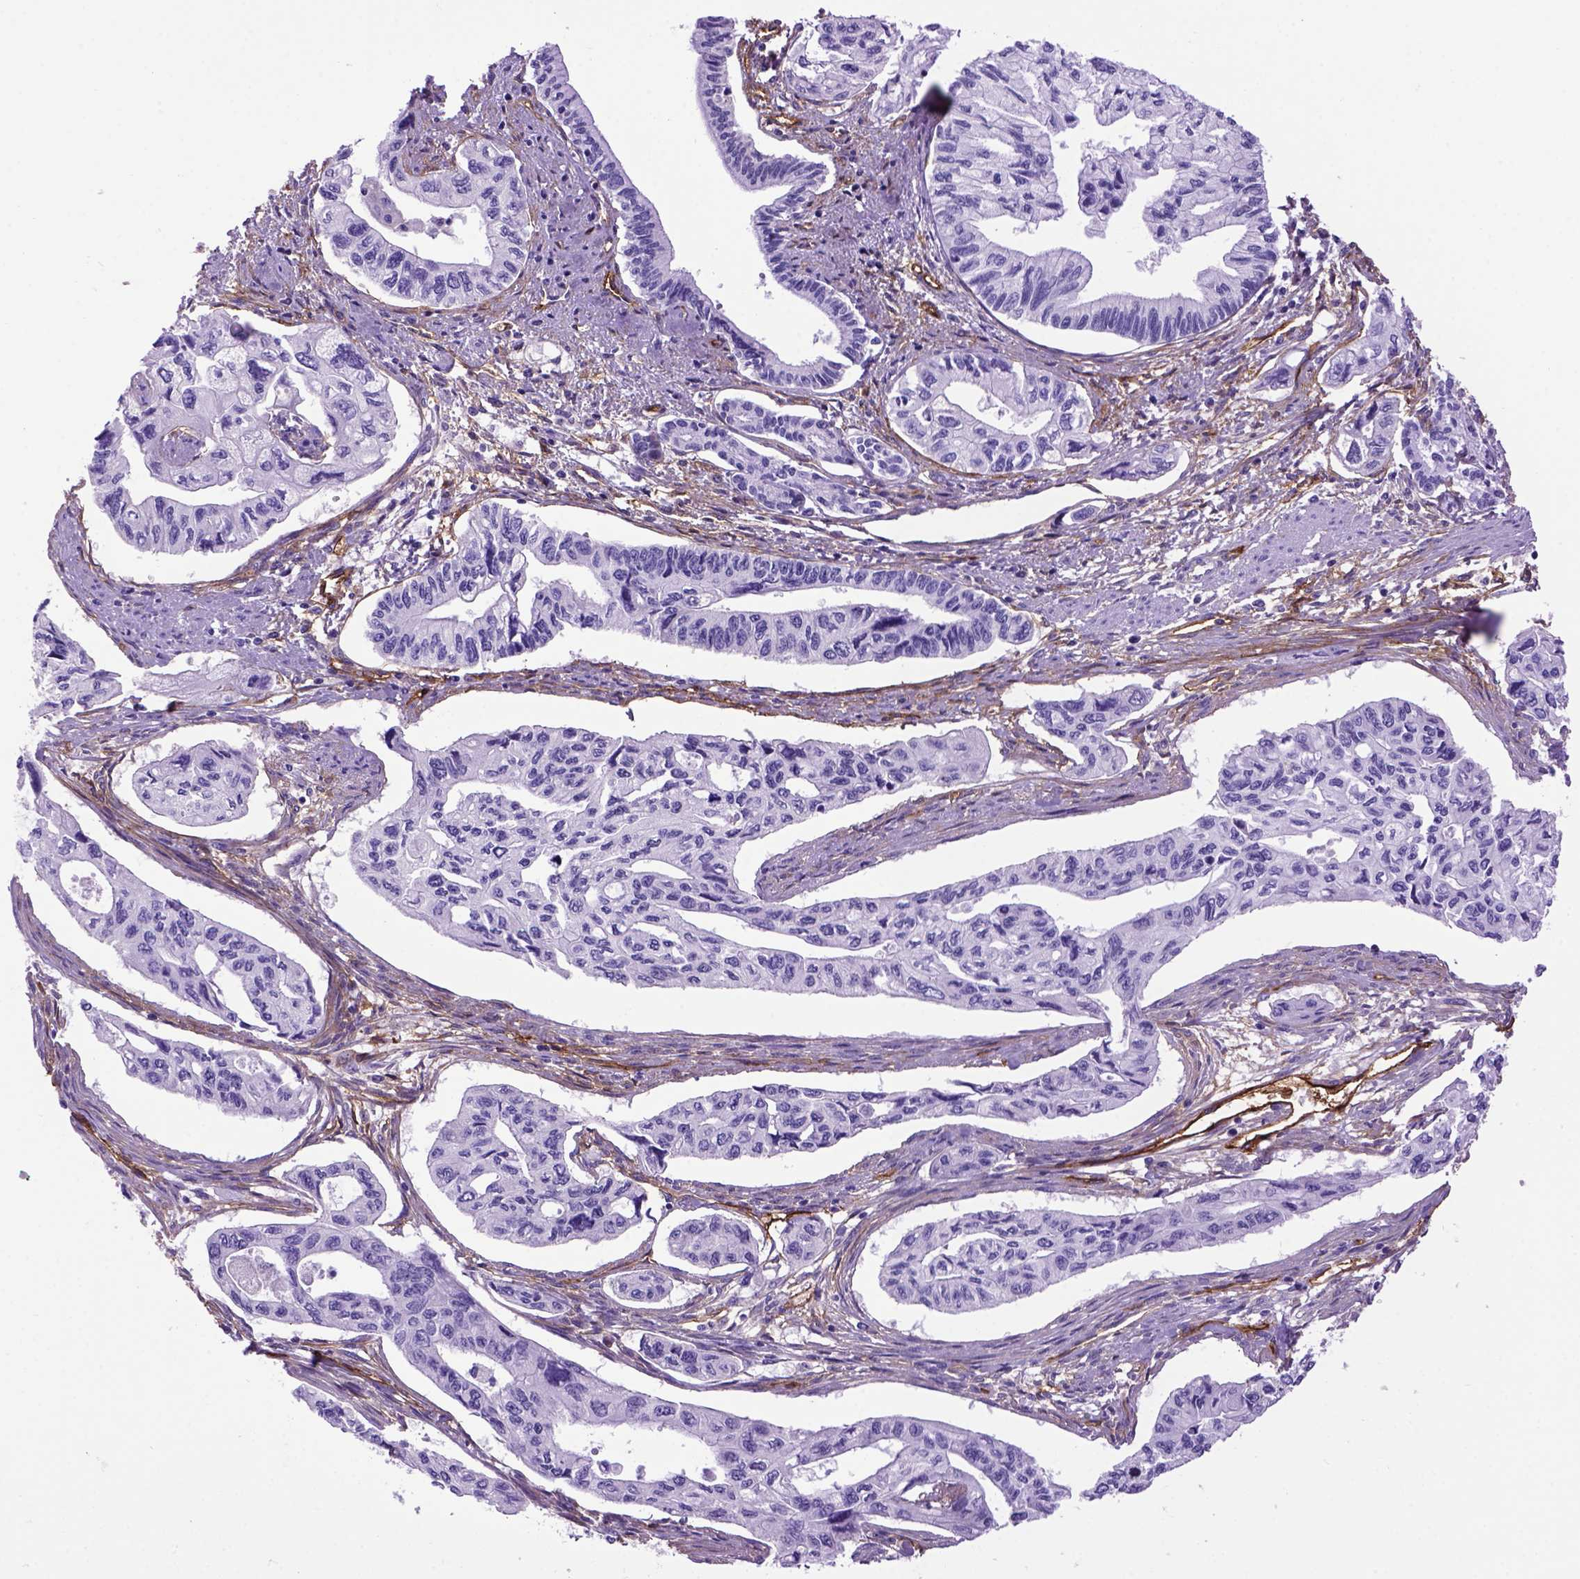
{"staining": {"intensity": "negative", "quantity": "none", "location": "none"}, "tissue": "pancreatic cancer", "cell_type": "Tumor cells", "image_type": "cancer", "snomed": [{"axis": "morphology", "description": "Adenocarcinoma, NOS"}, {"axis": "topography", "description": "Pancreas"}], "caption": "DAB (3,3'-diaminobenzidine) immunohistochemical staining of pancreatic cancer (adenocarcinoma) demonstrates no significant positivity in tumor cells.", "gene": "ENG", "patient": {"sex": "female", "age": 76}}